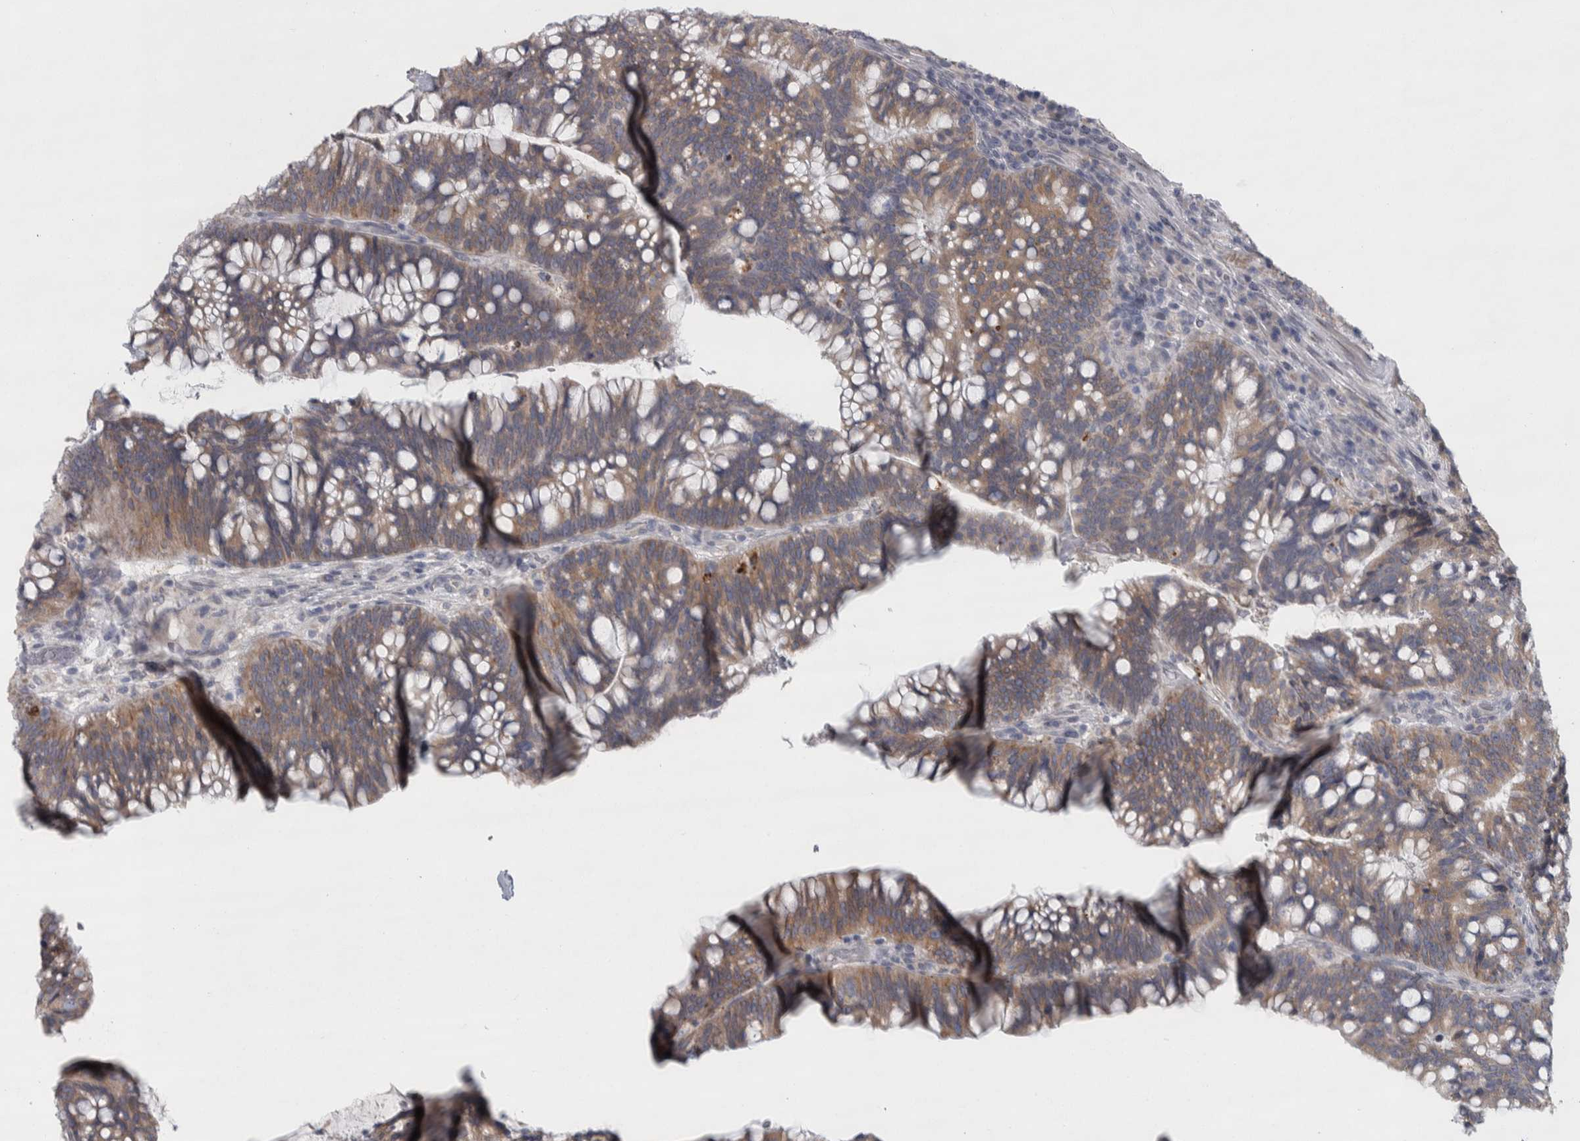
{"staining": {"intensity": "moderate", "quantity": ">75%", "location": "cytoplasmic/membranous"}, "tissue": "colorectal cancer", "cell_type": "Tumor cells", "image_type": "cancer", "snomed": [{"axis": "morphology", "description": "Adenocarcinoma, NOS"}, {"axis": "topography", "description": "Colon"}], "caption": "The image exhibits immunohistochemical staining of colorectal adenocarcinoma. There is moderate cytoplasmic/membranous staining is present in approximately >75% of tumor cells.", "gene": "SIGMAR1", "patient": {"sex": "female", "age": 66}}